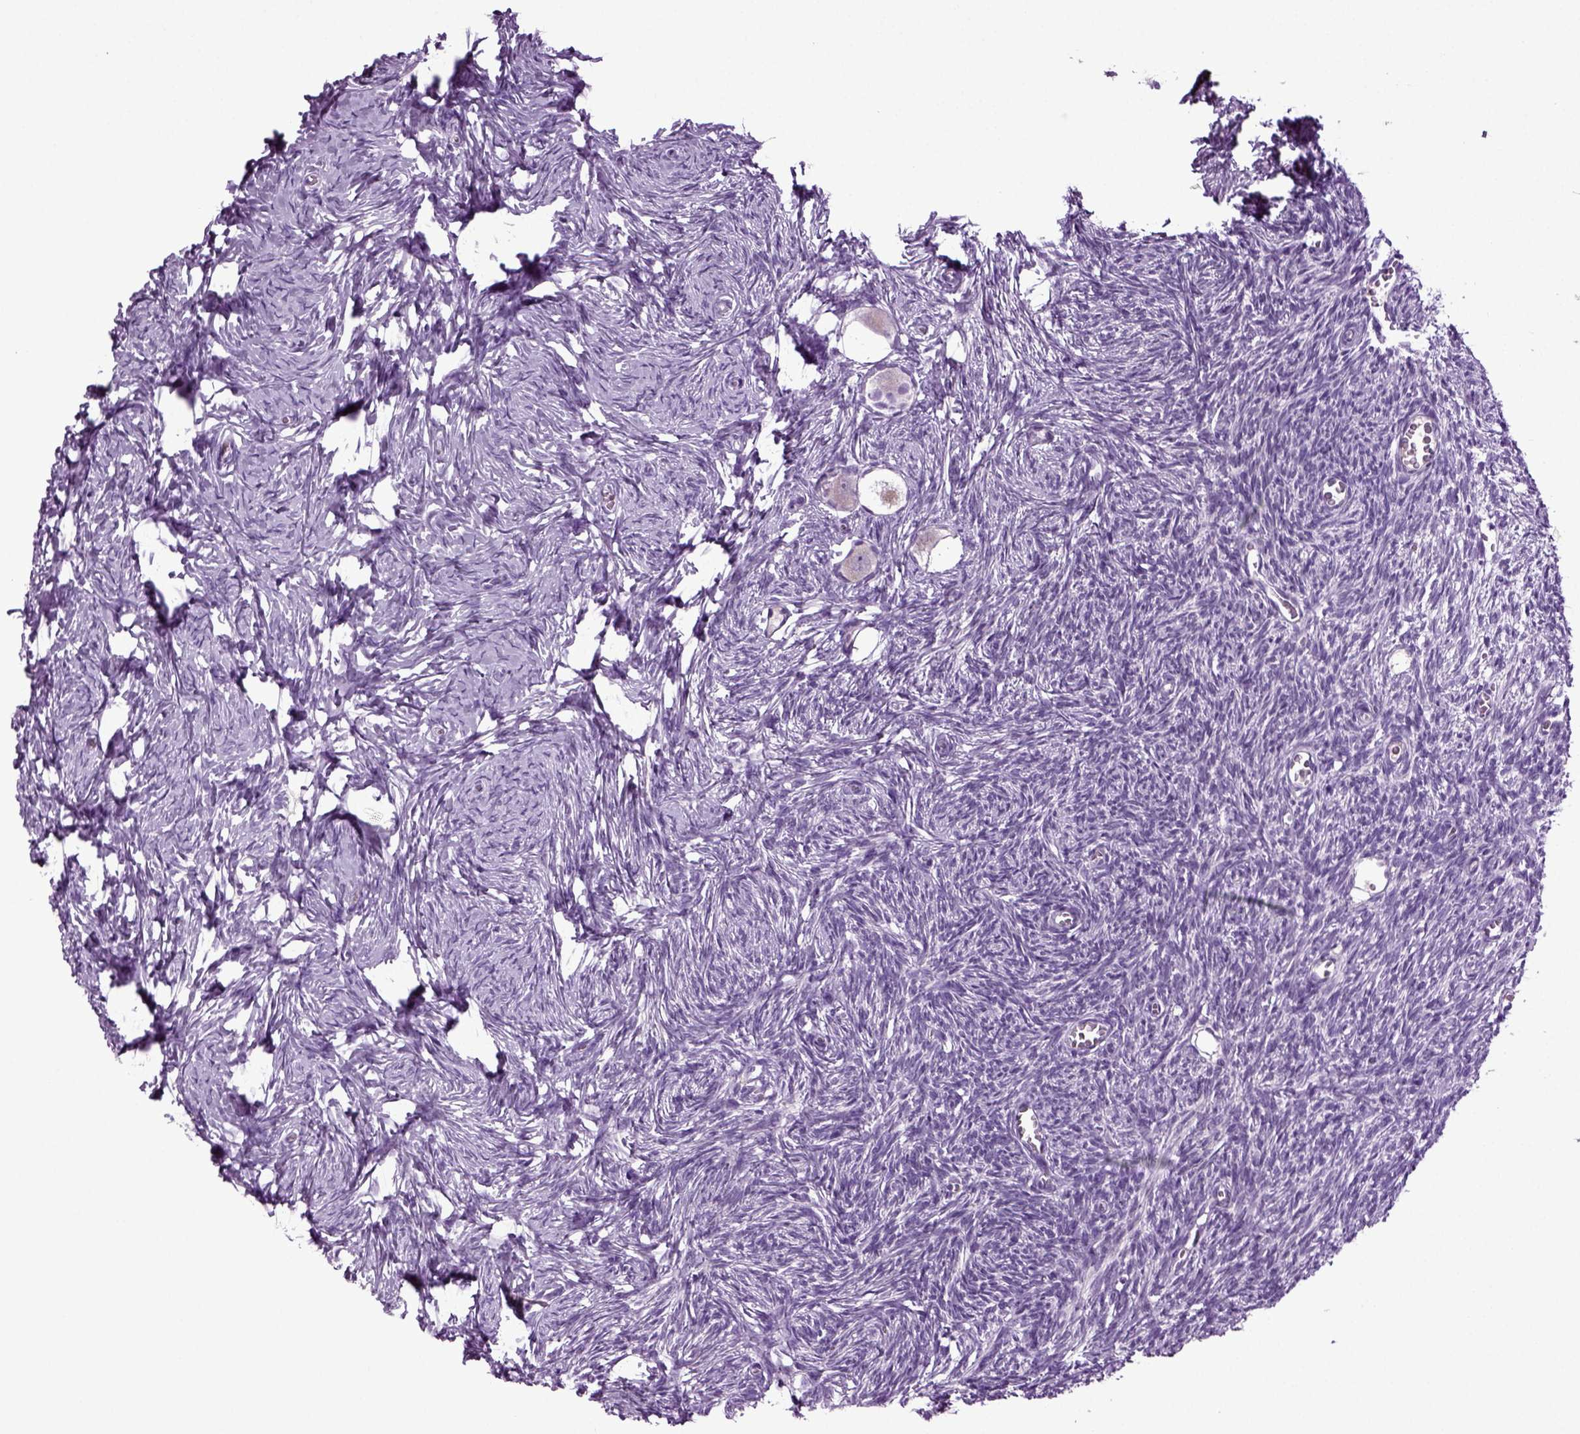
{"staining": {"intensity": "negative", "quantity": "none", "location": "none"}, "tissue": "ovary", "cell_type": "Follicle cells", "image_type": "normal", "snomed": [{"axis": "morphology", "description": "Normal tissue, NOS"}, {"axis": "topography", "description": "Ovary"}], "caption": "Follicle cells are negative for brown protein staining in benign ovary. The staining is performed using DAB brown chromogen with nuclei counter-stained in using hematoxylin.", "gene": "FGF11", "patient": {"sex": "female", "age": 27}}